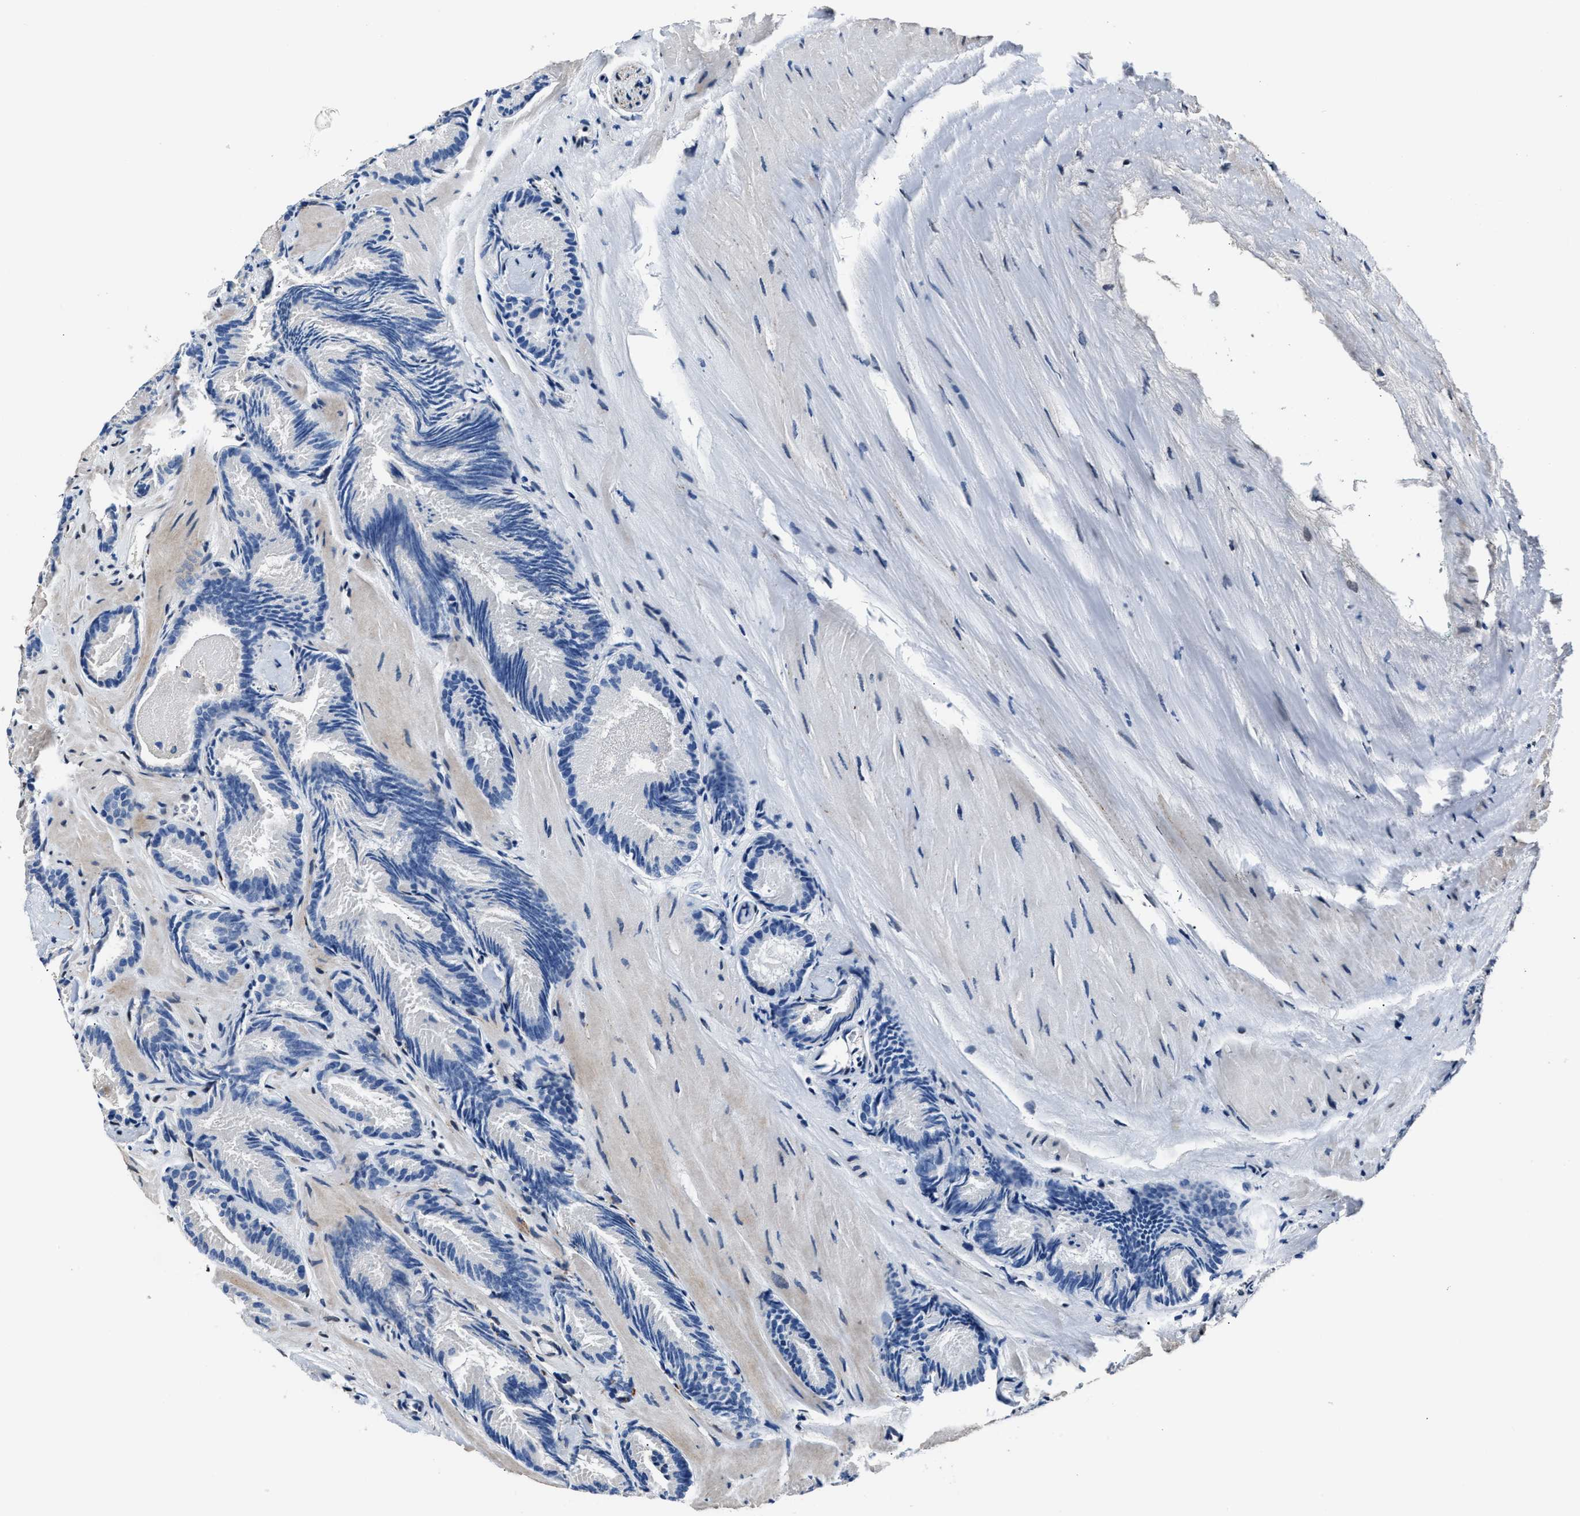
{"staining": {"intensity": "negative", "quantity": "none", "location": "none"}, "tissue": "prostate cancer", "cell_type": "Tumor cells", "image_type": "cancer", "snomed": [{"axis": "morphology", "description": "Adenocarcinoma, Low grade"}, {"axis": "topography", "description": "Prostate"}], "caption": "Prostate cancer (low-grade adenocarcinoma) was stained to show a protein in brown. There is no significant staining in tumor cells.", "gene": "DNAJC24", "patient": {"sex": "male", "age": 51}}